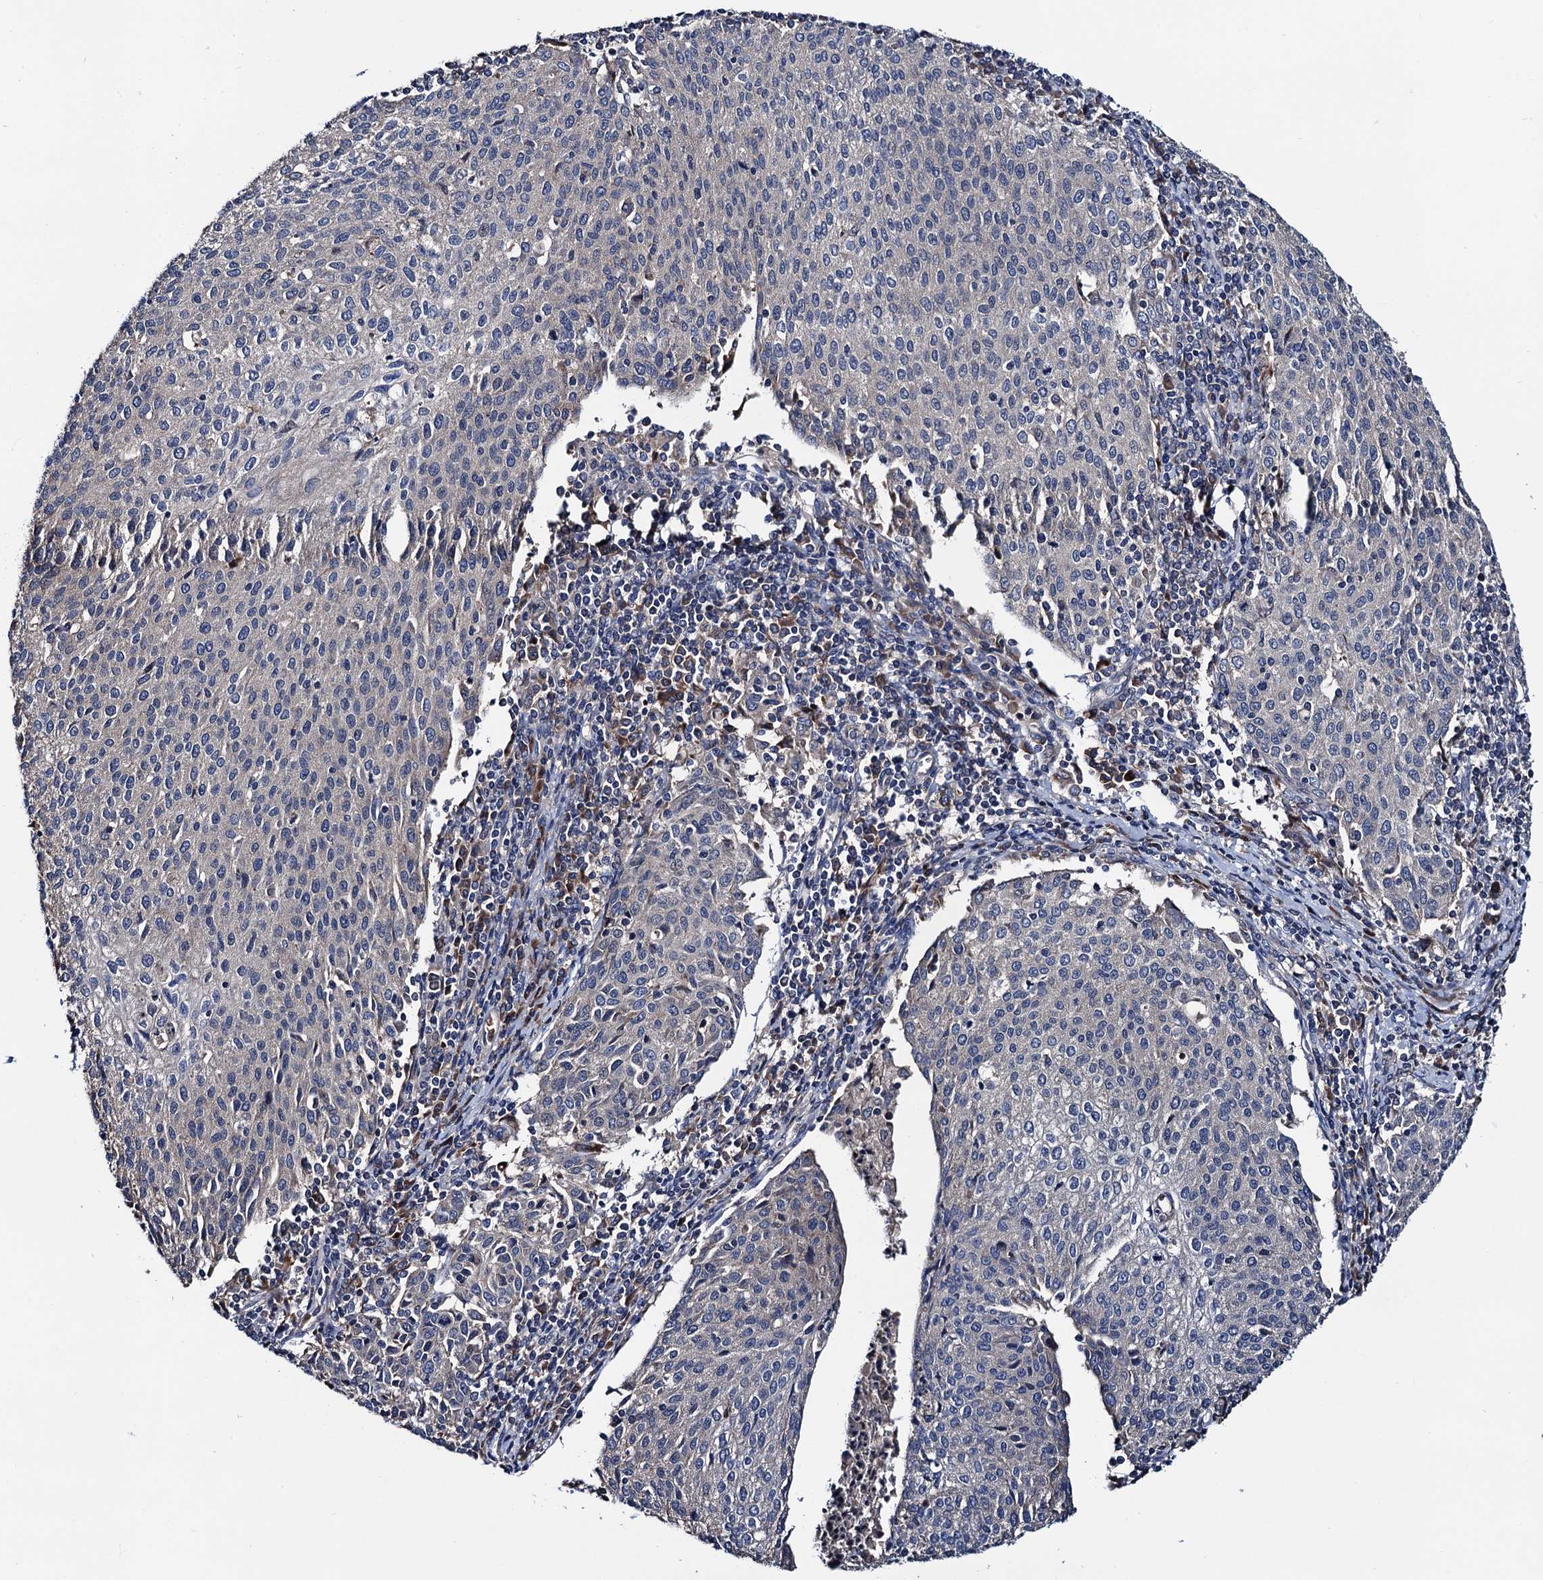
{"staining": {"intensity": "negative", "quantity": "none", "location": "none"}, "tissue": "cervical cancer", "cell_type": "Tumor cells", "image_type": "cancer", "snomed": [{"axis": "morphology", "description": "Squamous cell carcinoma, NOS"}, {"axis": "topography", "description": "Cervix"}], "caption": "The image exhibits no staining of tumor cells in cervical cancer.", "gene": "TRMT112", "patient": {"sex": "female", "age": 46}}